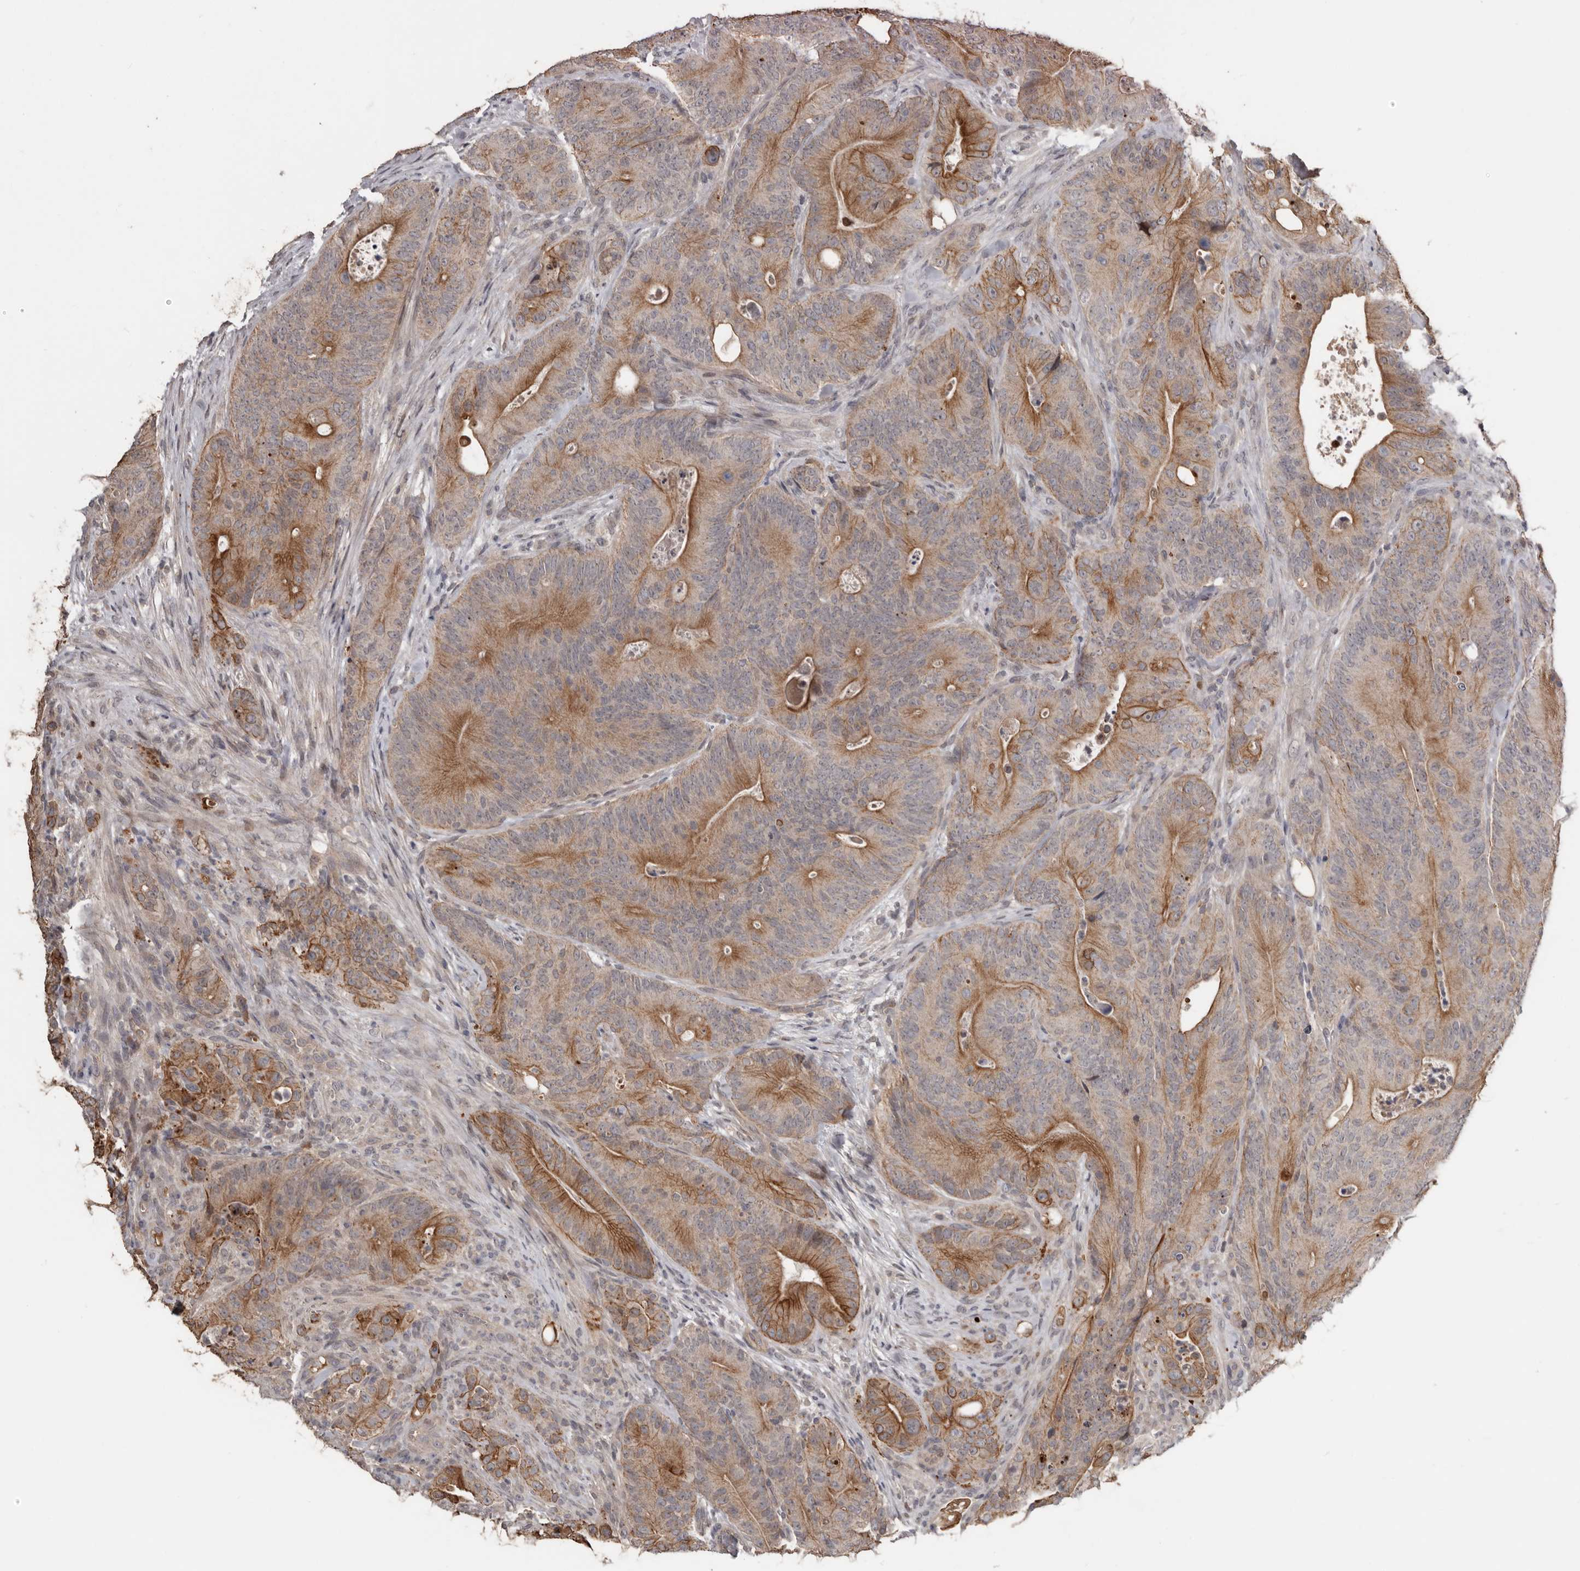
{"staining": {"intensity": "moderate", "quantity": "25%-75%", "location": "cytoplasmic/membranous"}, "tissue": "colorectal cancer", "cell_type": "Tumor cells", "image_type": "cancer", "snomed": [{"axis": "morphology", "description": "Normal tissue, NOS"}, {"axis": "topography", "description": "Colon"}], "caption": "Colorectal cancer tissue reveals moderate cytoplasmic/membranous expression in approximately 25%-75% of tumor cells, visualized by immunohistochemistry.", "gene": "NMUR1", "patient": {"sex": "female", "age": 82}}